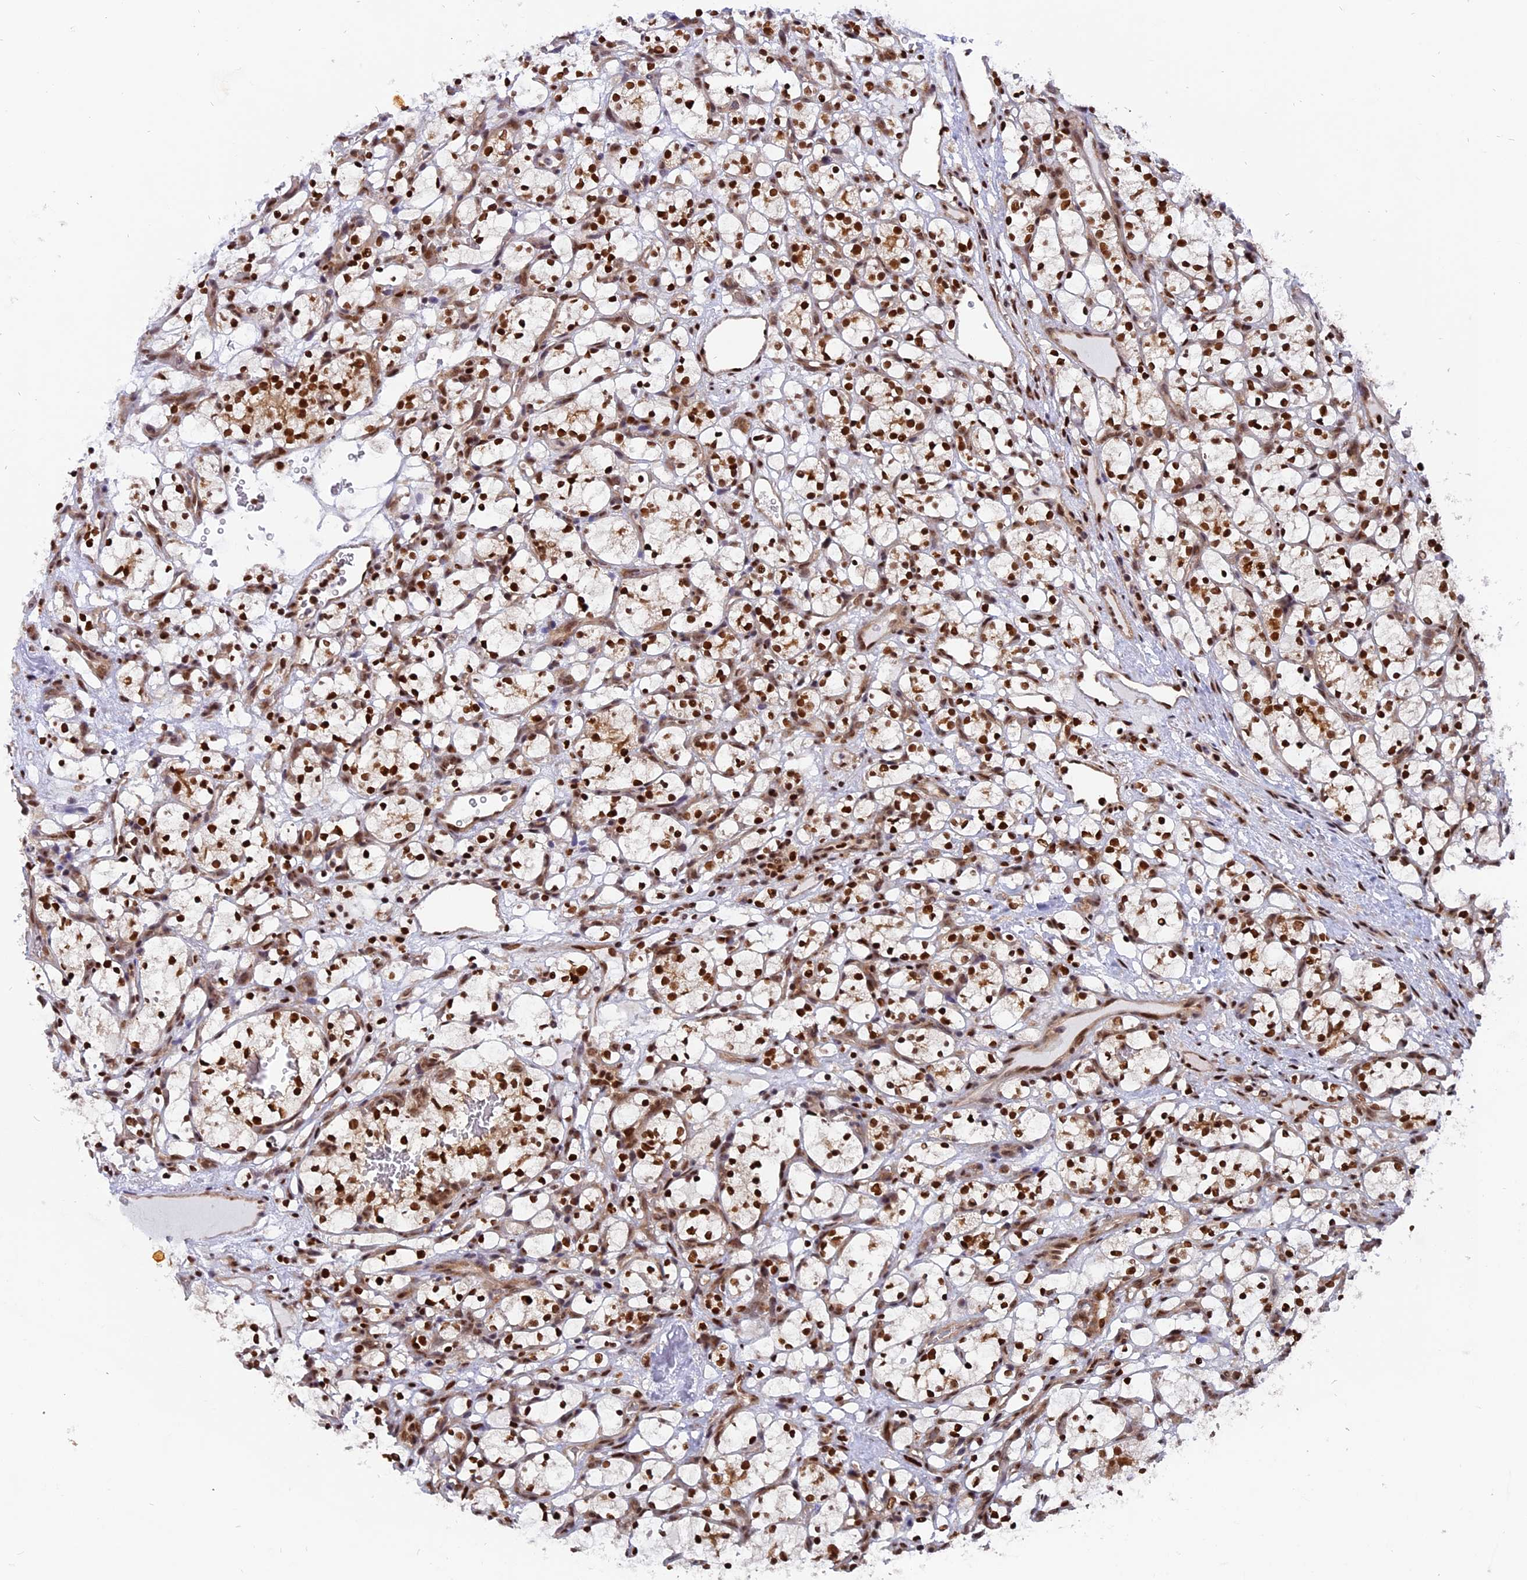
{"staining": {"intensity": "strong", "quantity": ">75%", "location": "nuclear"}, "tissue": "renal cancer", "cell_type": "Tumor cells", "image_type": "cancer", "snomed": [{"axis": "morphology", "description": "Adenocarcinoma, NOS"}, {"axis": "topography", "description": "Kidney"}], "caption": "Tumor cells exhibit high levels of strong nuclear expression in approximately >75% of cells in renal adenocarcinoma.", "gene": "RAMAC", "patient": {"sex": "female", "age": 69}}